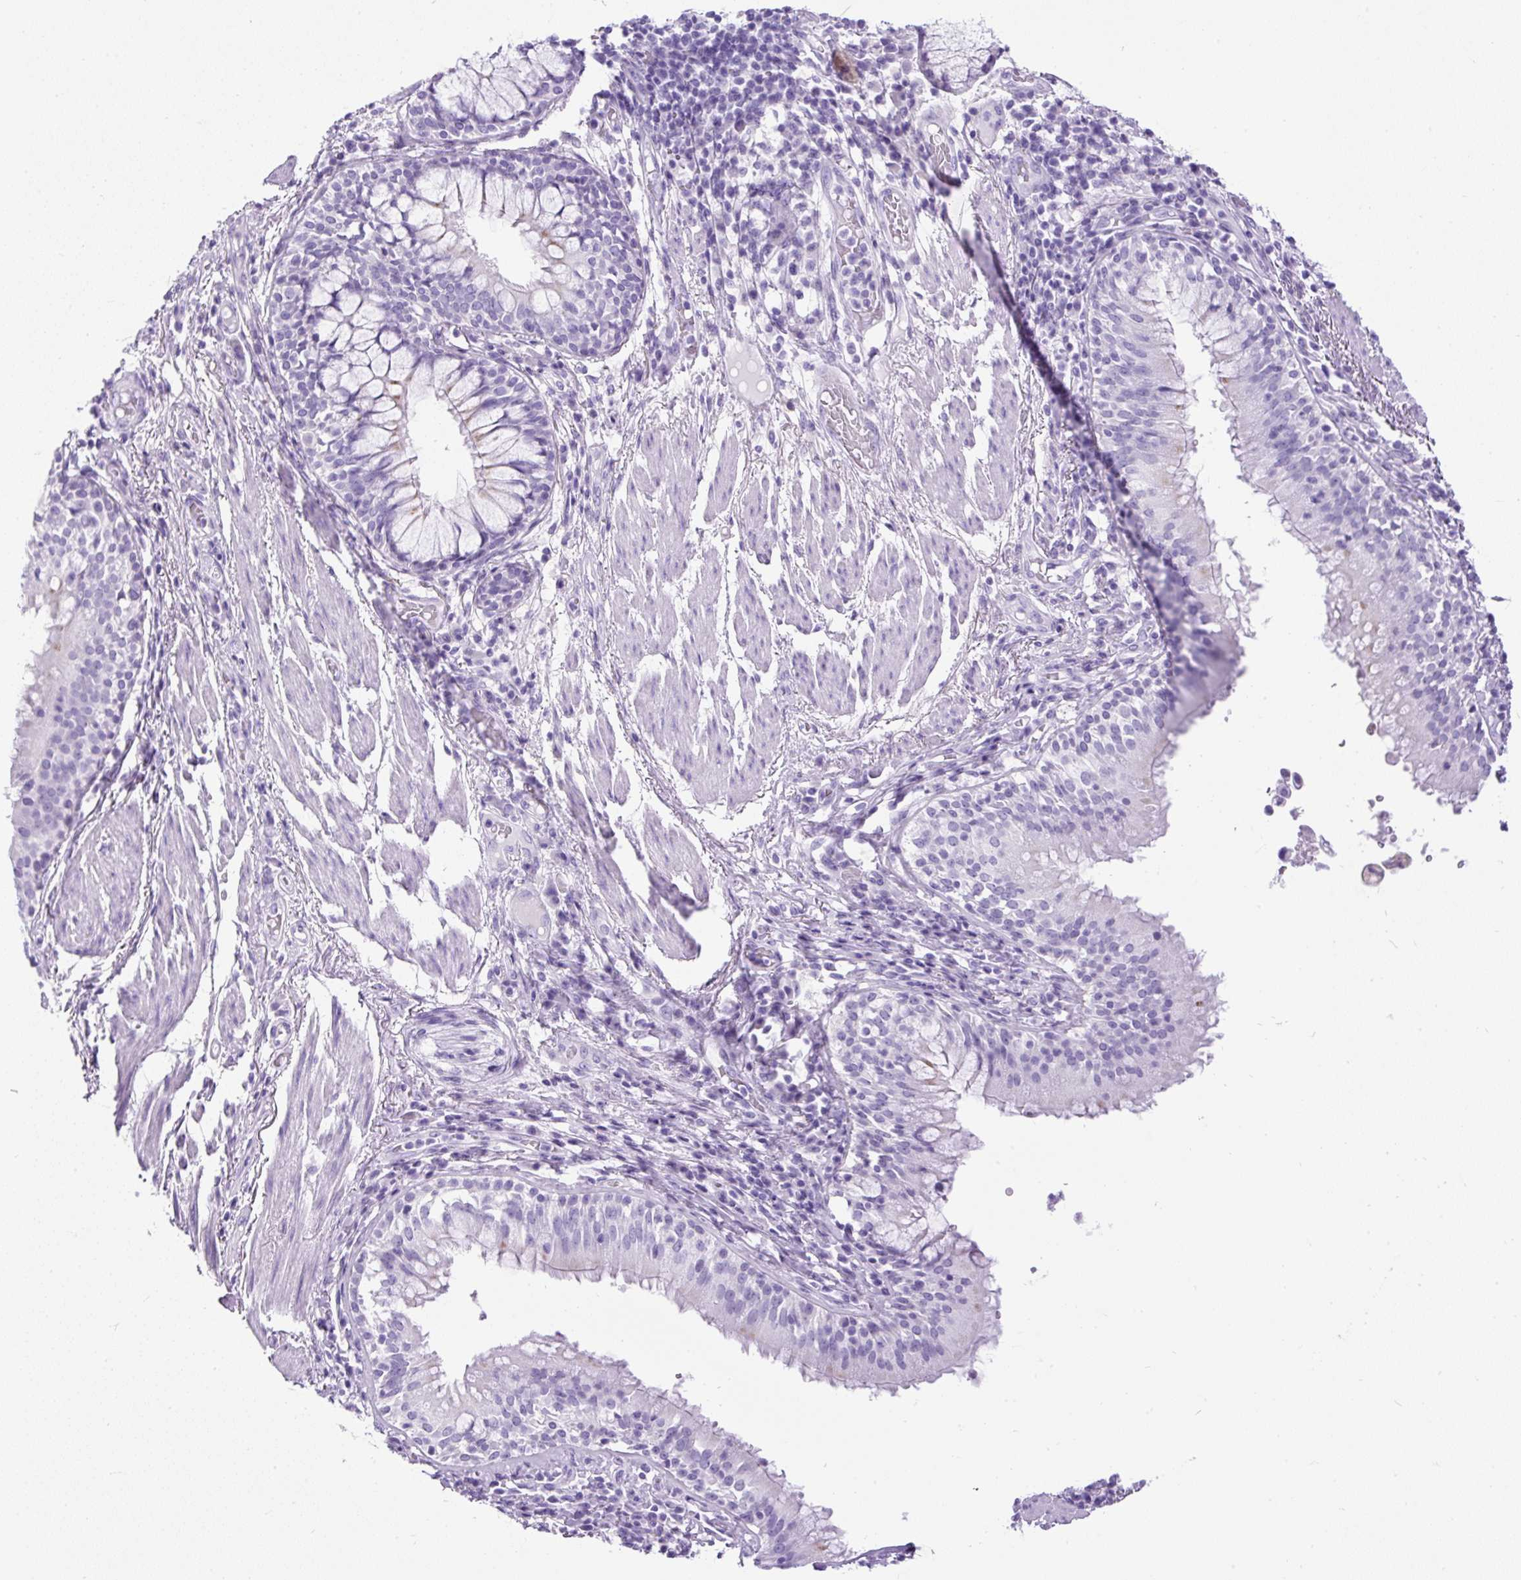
{"staining": {"intensity": "negative", "quantity": "none", "location": "none"}, "tissue": "adipose tissue", "cell_type": "Adipocytes", "image_type": "normal", "snomed": [{"axis": "morphology", "description": "Normal tissue, NOS"}, {"axis": "topography", "description": "Cartilage tissue"}, {"axis": "topography", "description": "Bronchus"}], "caption": "This image is of normal adipose tissue stained with immunohistochemistry (IHC) to label a protein in brown with the nuclei are counter-stained blue. There is no staining in adipocytes. (DAB (3,3'-diaminobenzidine) IHC, high magnification).", "gene": "PDIA2", "patient": {"sex": "male", "age": 56}}